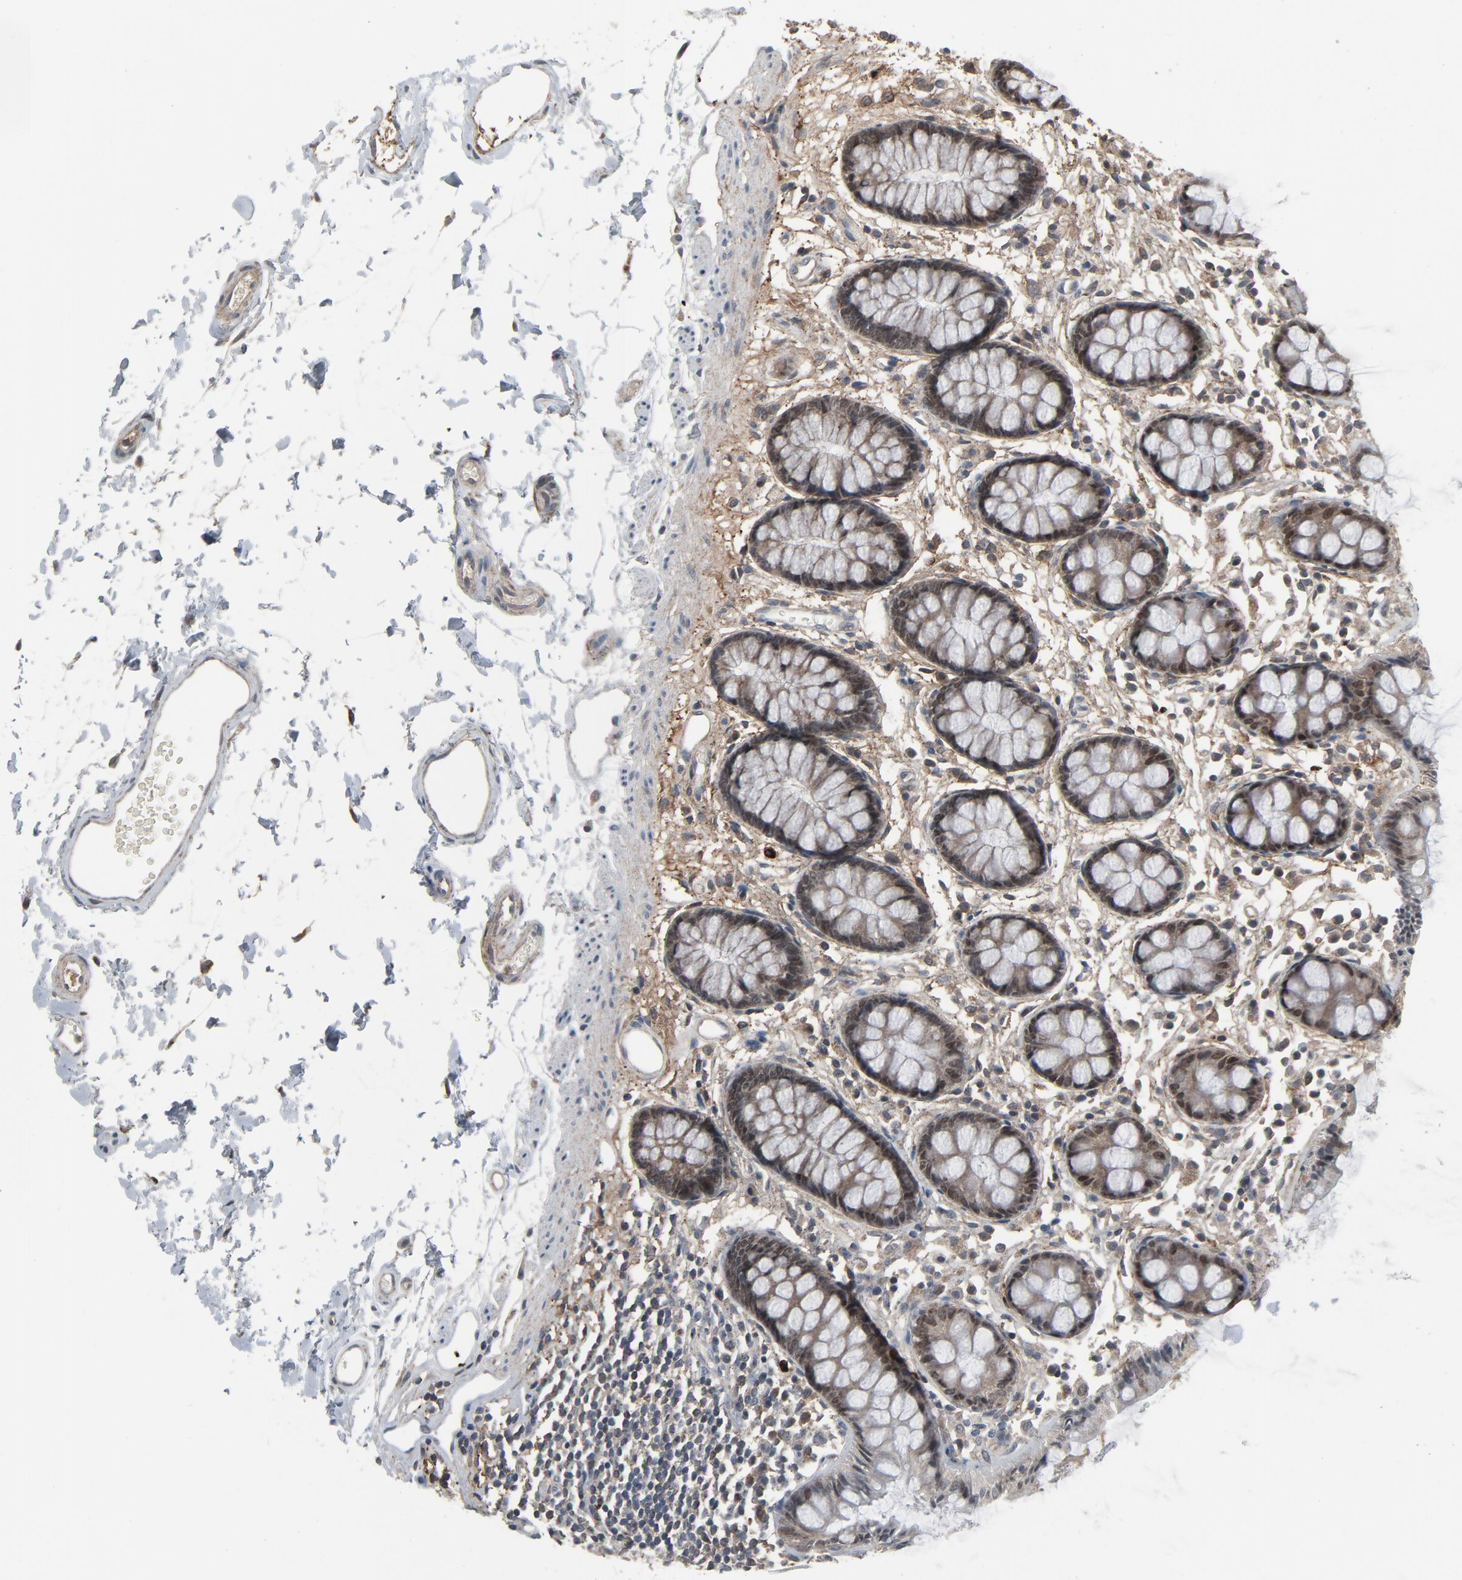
{"staining": {"intensity": "moderate", "quantity": ">75%", "location": "cytoplasmic/membranous"}, "tissue": "rectum", "cell_type": "Glandular cells", "image_type": "normal", "snomed": [{"axis": "morphology", "description": "Normal tissue, NOS"}, {"axis": "topography", "description": "Rectum"}], "caption": "DAB (3,3'-diaminobenzidine) immunohistochemical staining of benign rectum reveals moderate cytoplasmic/membranous protein expression in about >75% of glandular cells. The staining is performed using DAB brown chromogen to label protein expression. The nuclei are counter-stained blue using hematoxylin.", "gene": "PDZD4", "patient": {"sex": "female", "age": 66}}